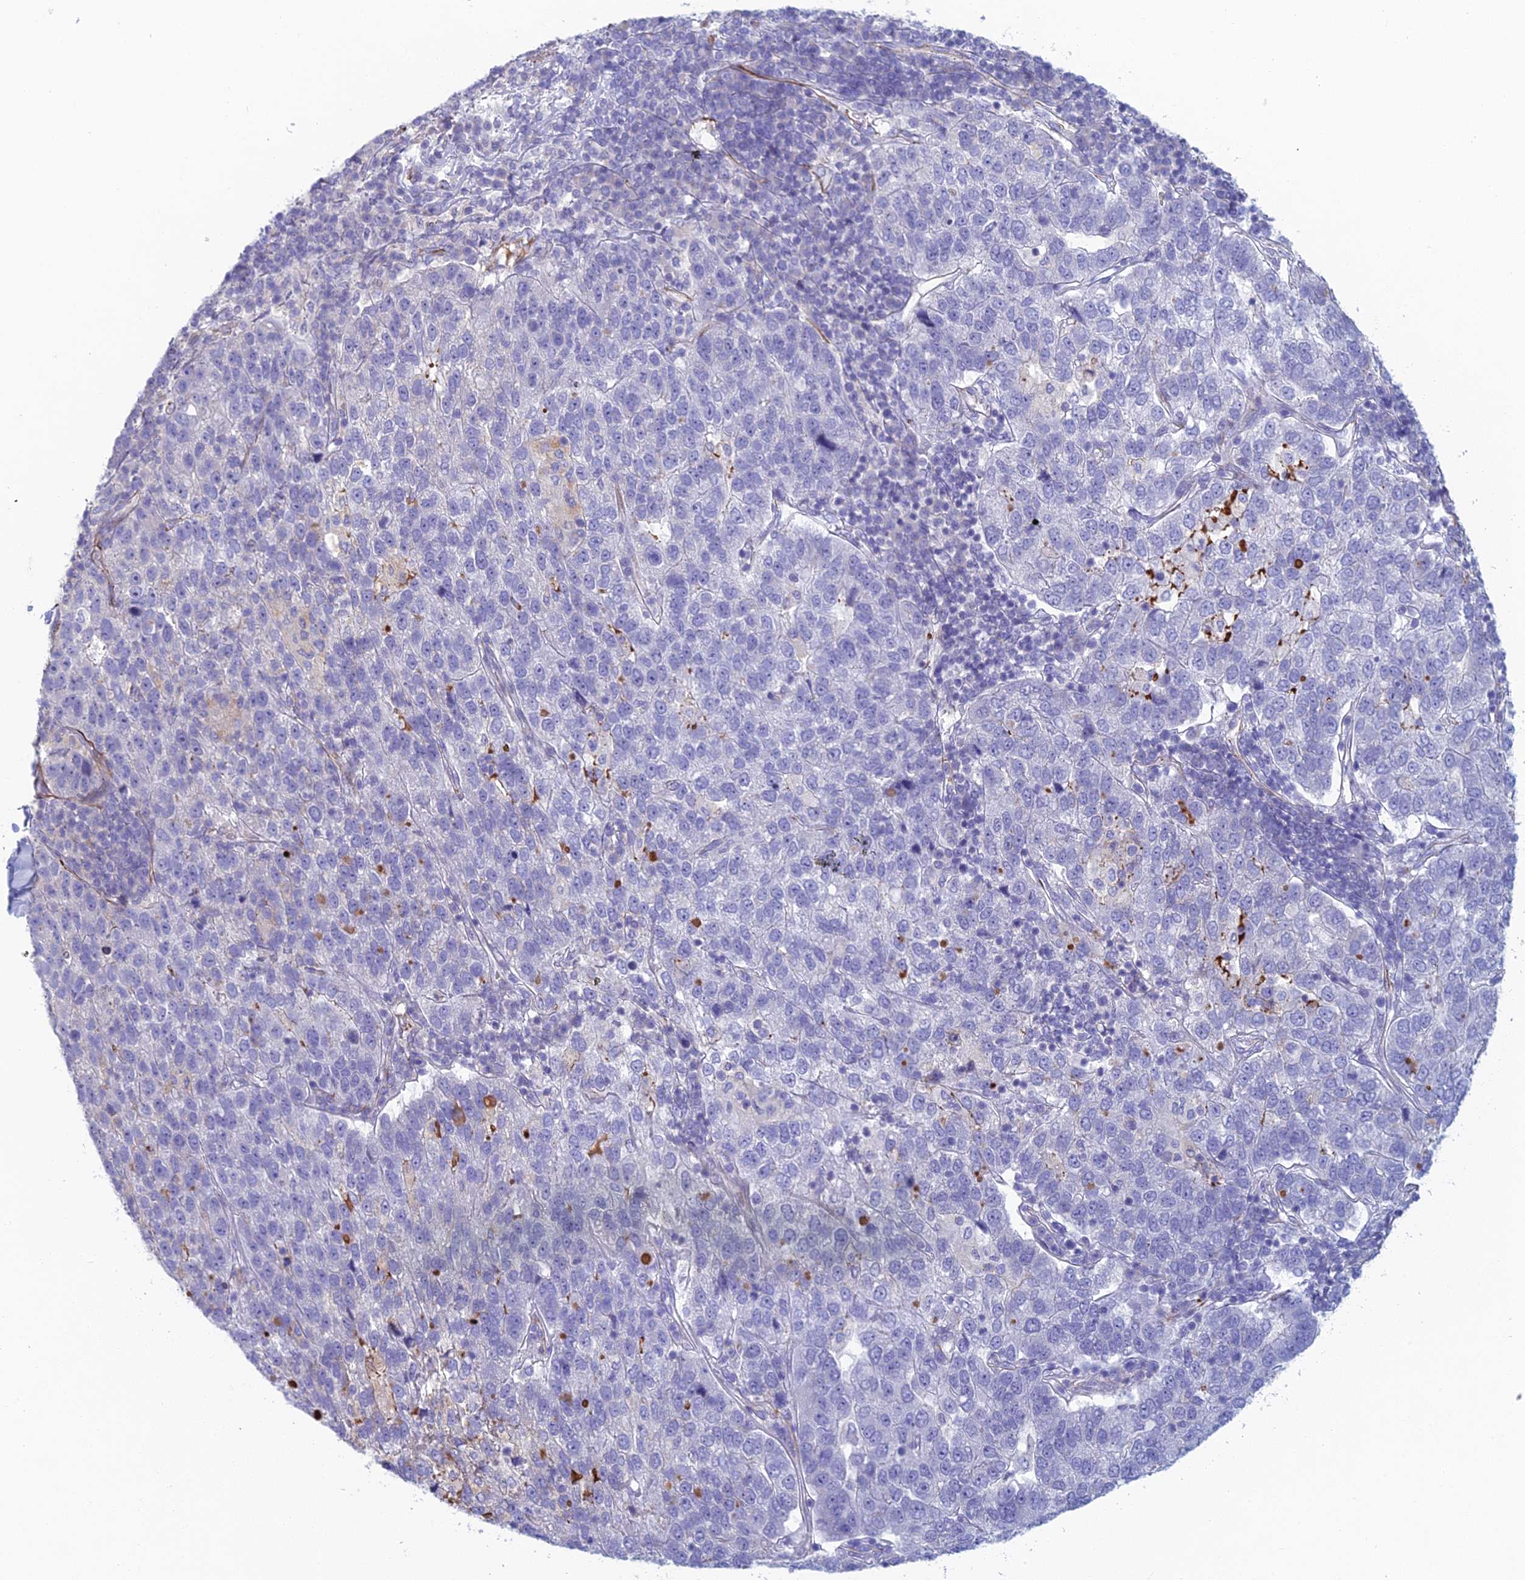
{"staining": {"intensity": "negative", "quantity": "none", "location": "none"}, "tissue": "pancreatic cancer", "cell_type": "Tumor cells", "image_type": "cancer", "snomed": [{"axis": "morphology", "description": "Adenocarcinoma, NOS"}, {"axis": "topography", "description": "Pancreas"}], "caption": "IHC histopathology image of neoplastic tissue: human adenocarcinoma (pancreatic) stained with DAB (3,3'-diaminobenzidine) displays no significant protein staining in tumor cells.", "gene": "FERD3L", "patient": {"sex": "female", "age": 61}}